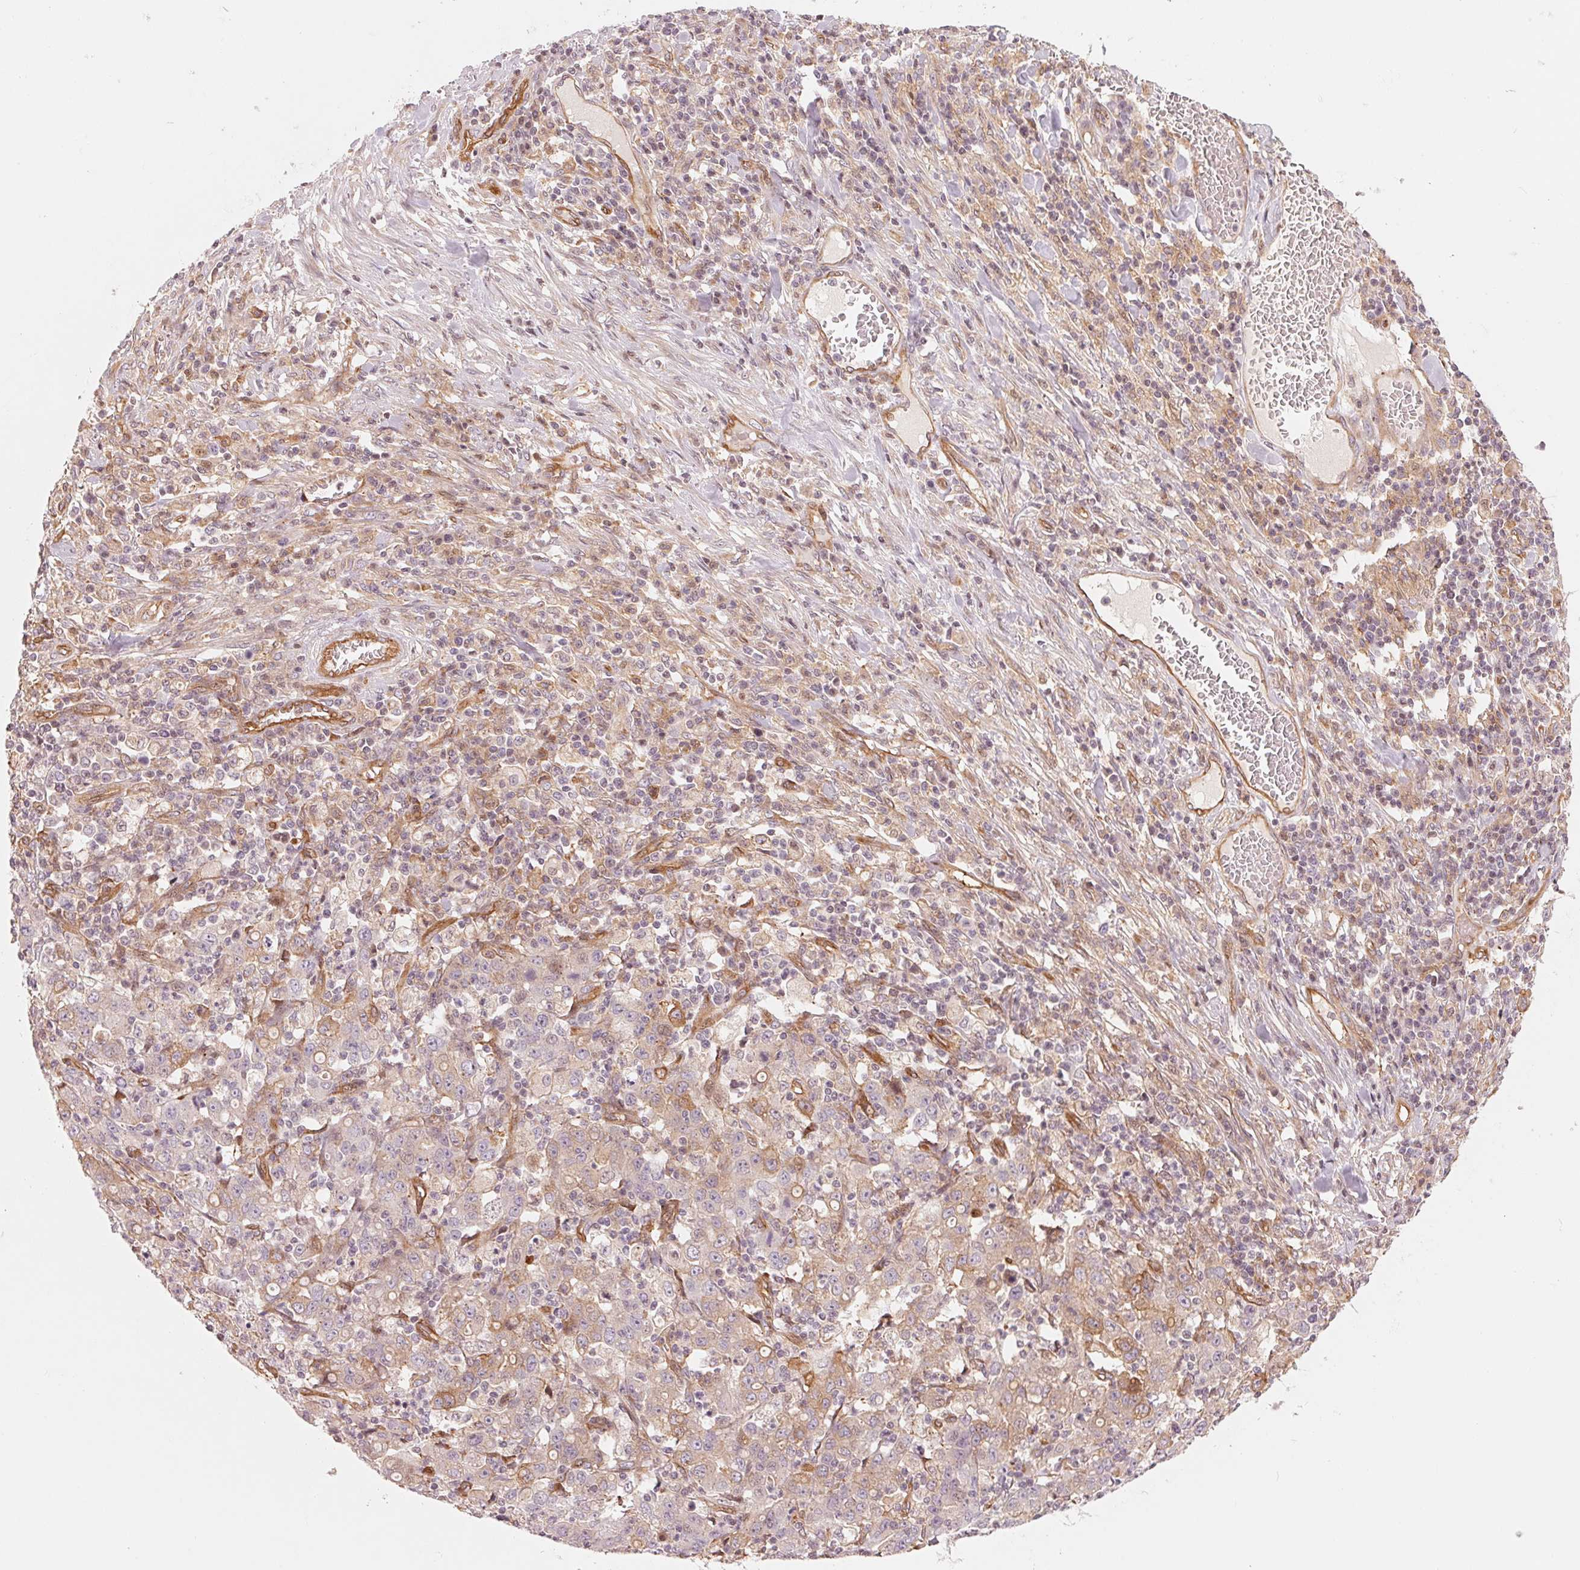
{"staining": {"intensity": "weak", "quantity": "<25%", "location": "cytoplasmic/membranous"}, "tissue": "stomach cancer", "cell_type": "Tumor cells", "image_type": "cancer", "snomed": [{"axis": "morphology", "description": "Adenocarcinoma, NOS"}, {"axis": "topography", "description": "Stomach, upper"}], "caption": "Immunohistochemical staining of human adenocarcinoma (stomach) exhibits no significant staining in tumor cells.", "gene": "SLC17A4", "patient": {"sex": "male", "age": 69}}